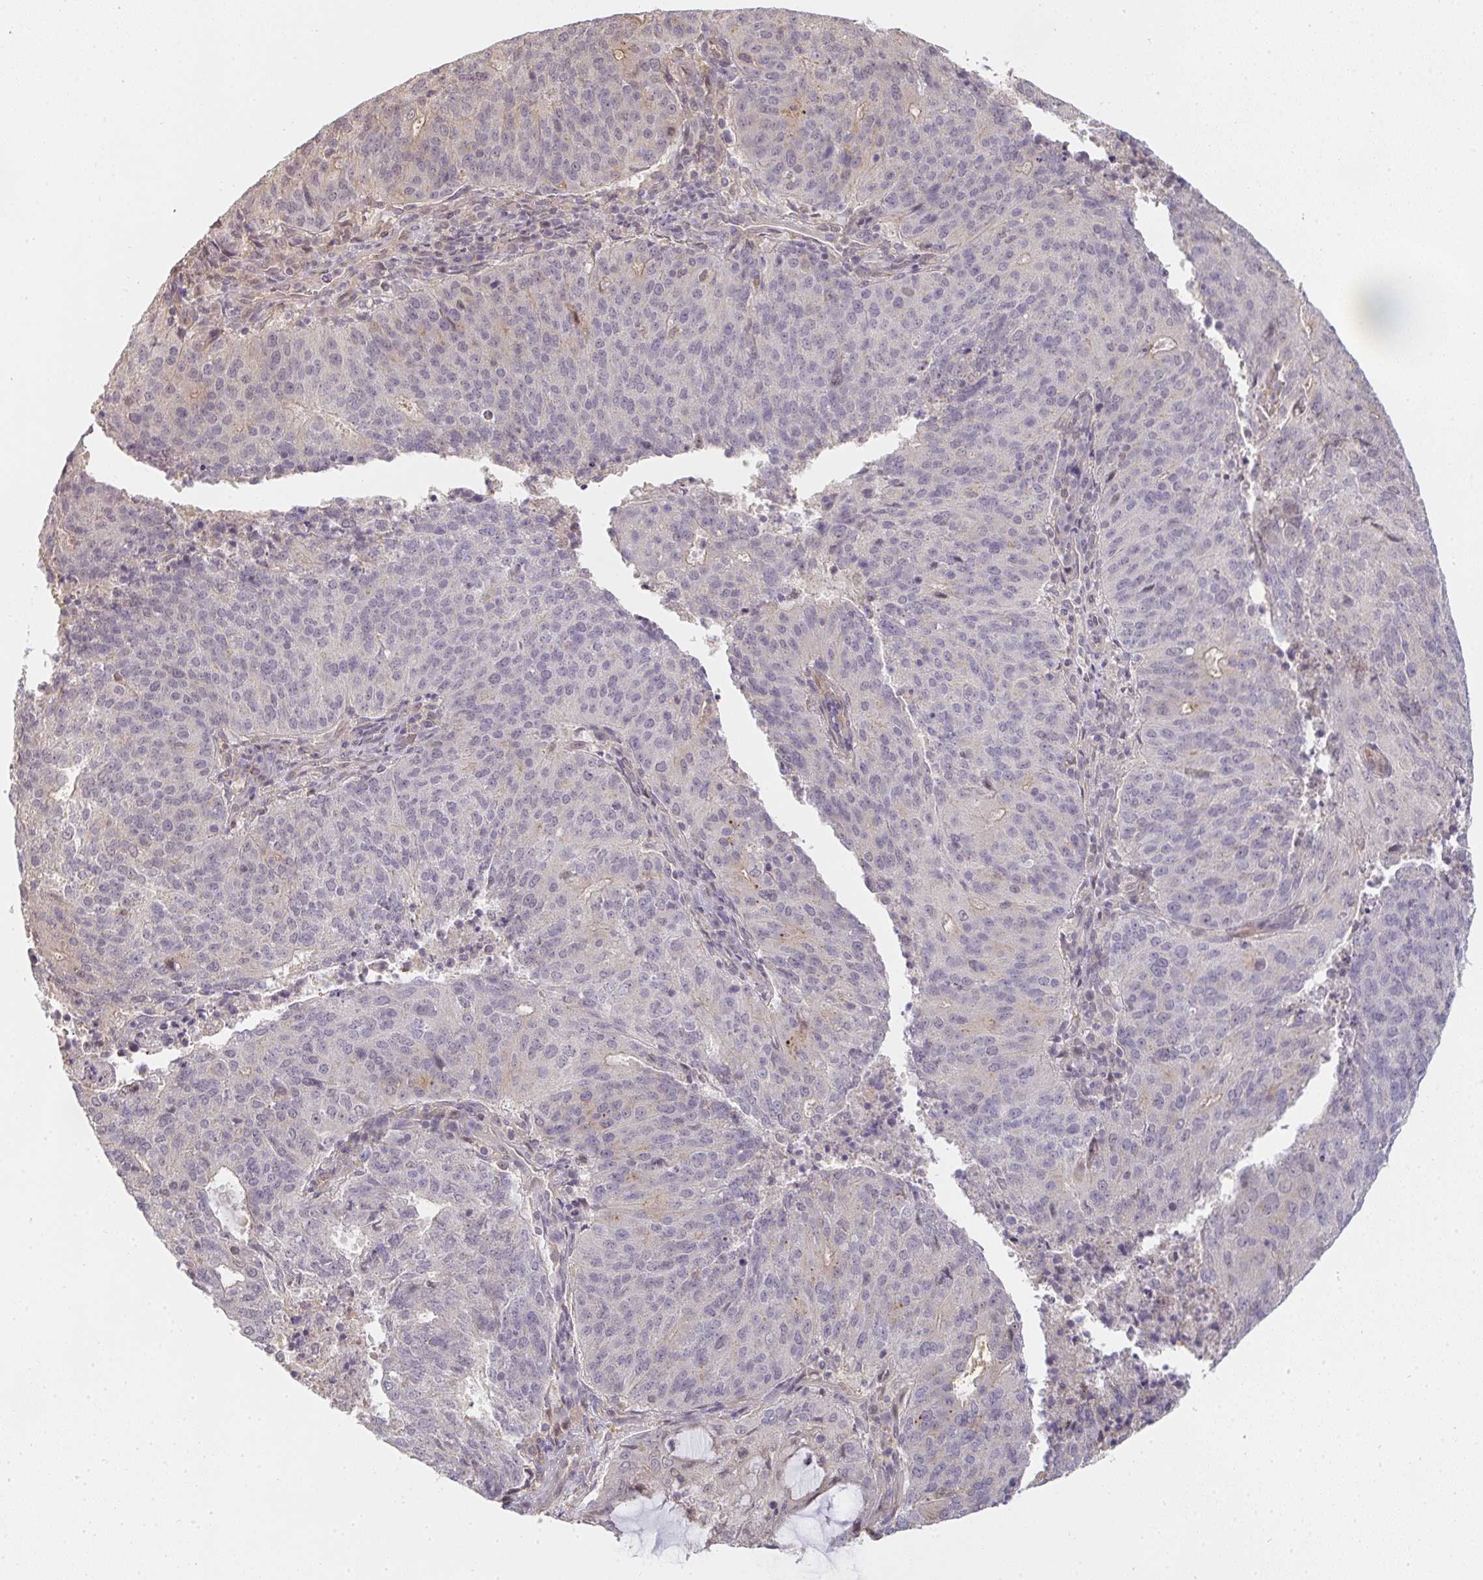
{"staining": {"intensity": "weak", "quantity": "<25%", "location": "cytoplasmic/membranous"}, "tissue": "endometrial cancer", "cell_type": "Tumor cells", "image_type": "cancer", "snomed": [{"axis": "morphology", "description": "Adenocarcinoma, NOS"}, {"axis": "topography", "description": "Endometrium"}], "caption": "Immunohistochemistry of human endometrial cancer demonstrates no expression in tumor cells.", "gene": "GSDMB", "patient": {"sex": "female", "age": 82}}